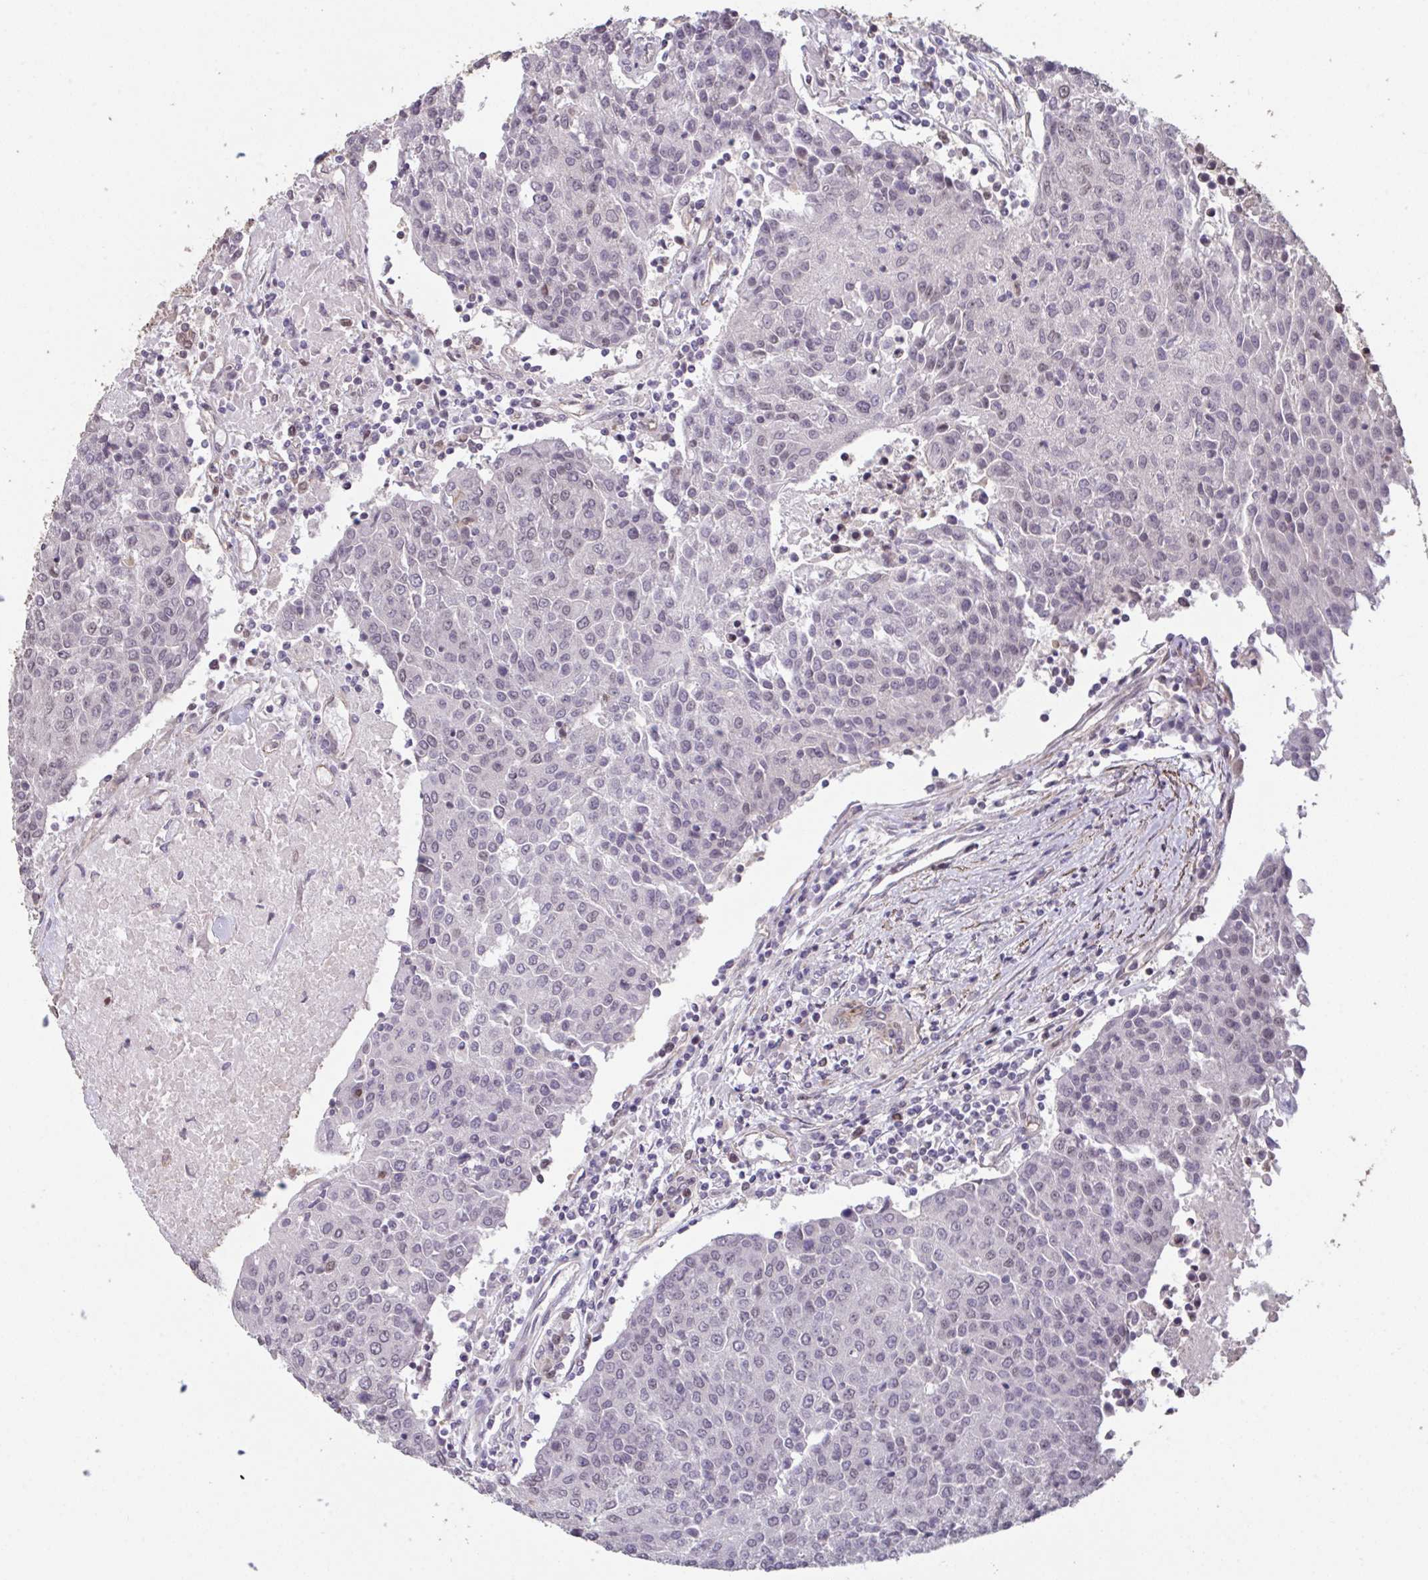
{"staining": {"intensity": "negative", "quantity": "none", "location": "none"}, "tissue": "urothelial cancer", "cell_type": "Tumor cells", "image_type": "cancer", "snomed": [{"axis": "morphology", "description": "Urothelial carcinoma, High grade"}, {"axis": "topography", "description": "Urinary bladder"}], "caption": "This image is of urothelial cancer stained with immunohistochemistry (IHC) to label a protein in brown with the nuclei are counter-stained blue. There is no staining in tumor cells.", "gene": "IPO5", "patient": {"sex": "female", "age": 85}}